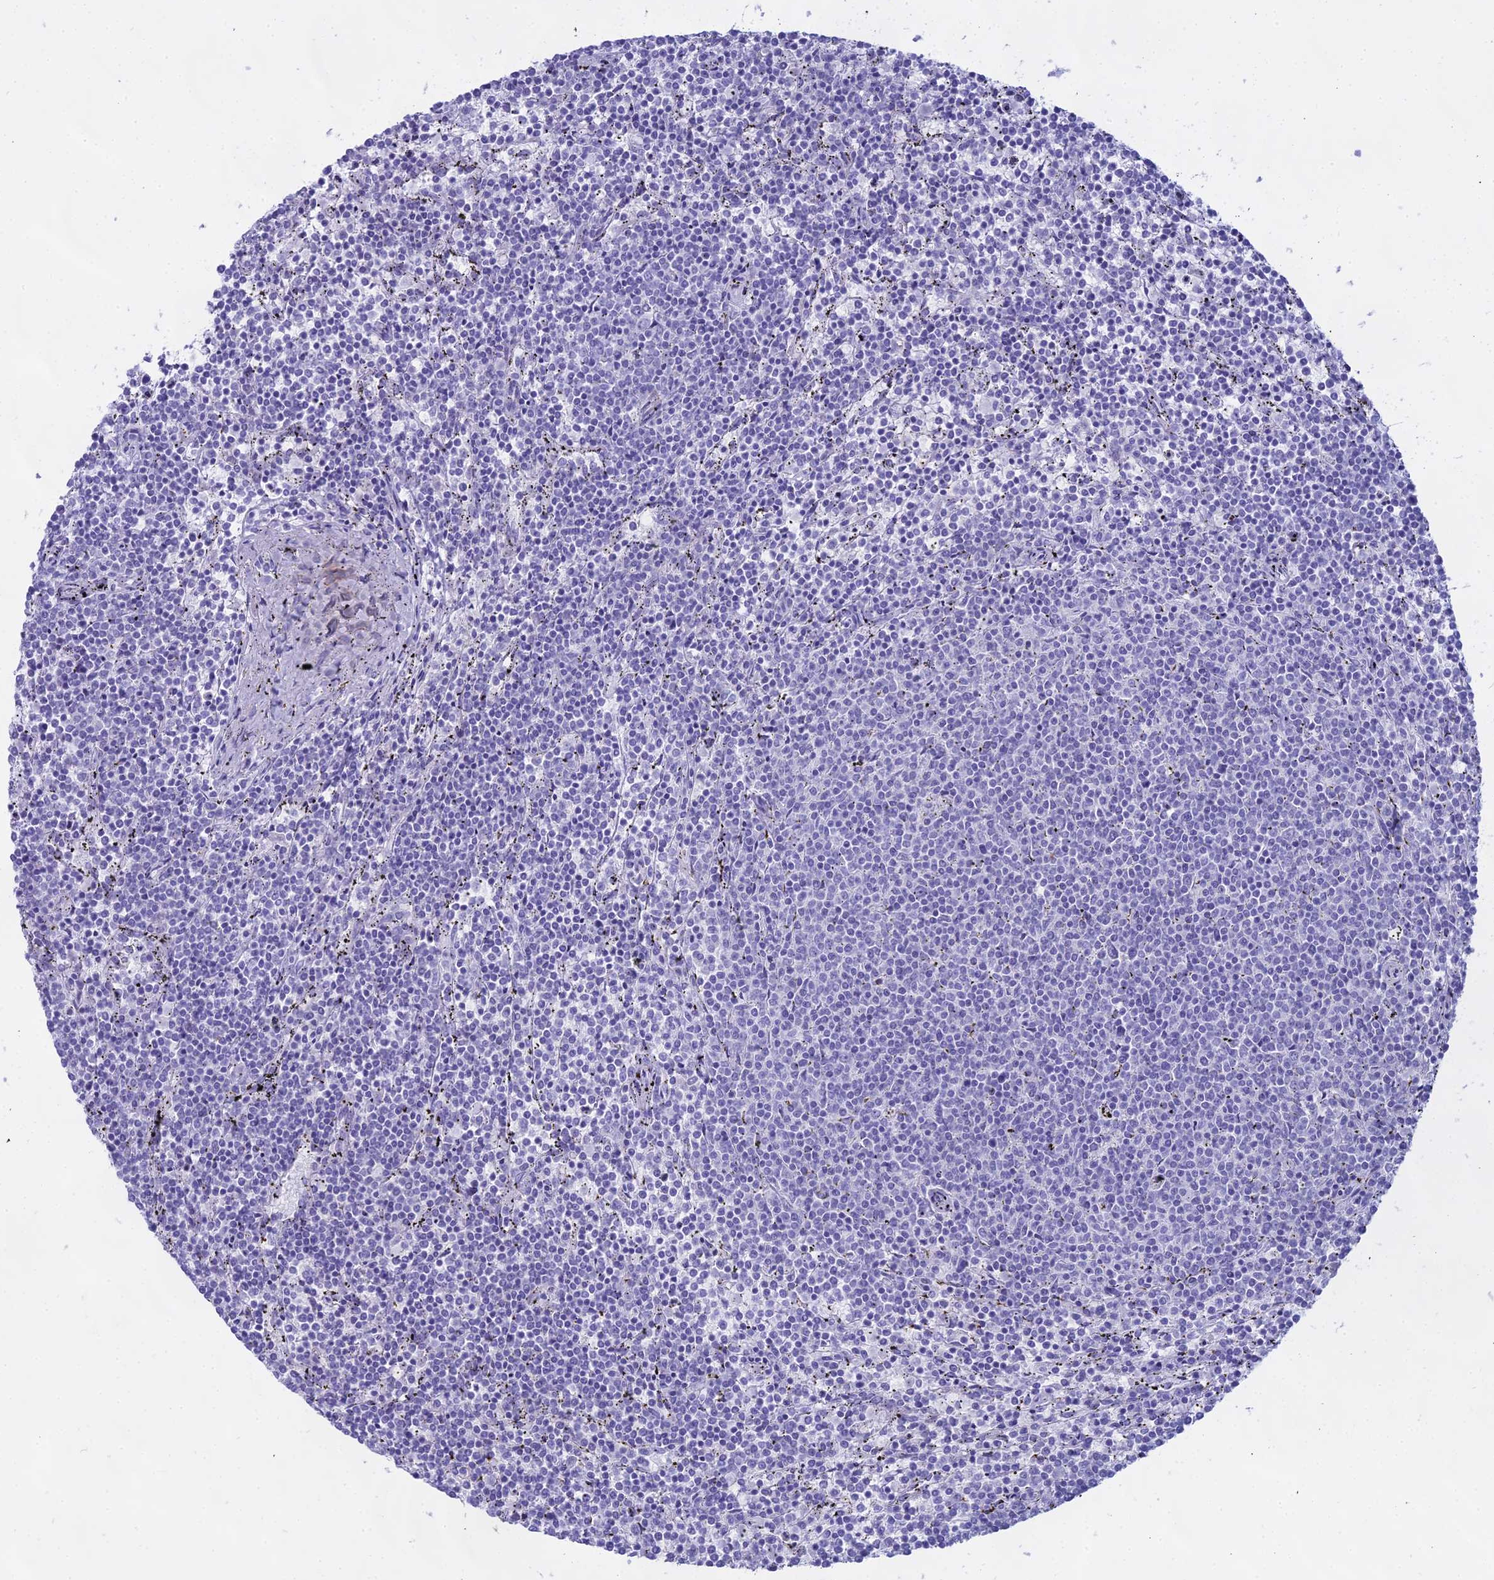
{"staining": {"intensity": "negative", "quantity": "none", "location": "none"}, "tissue": "lymphoma", "cell_type": "Tumor cells", "image_type": "cancer", "snomed": [{"axis": "morphology", "description": "Malignant lymphoma, non-Hodgkin's type, Low grade"}, {"axis": "topography", "description": "Spleen"}], "caption": "An immunohistochemistry histopathology image of malignant lymphoma, non-Hodgkin's type (low-grade) is shown. There is no staining in tumor cells of malignant lymphoma, non-Hodgkin's type (low-grade). Nuclei are stained in blue.", "gene": "CGB2", "patient": {"sex": "female", "age": 50}}